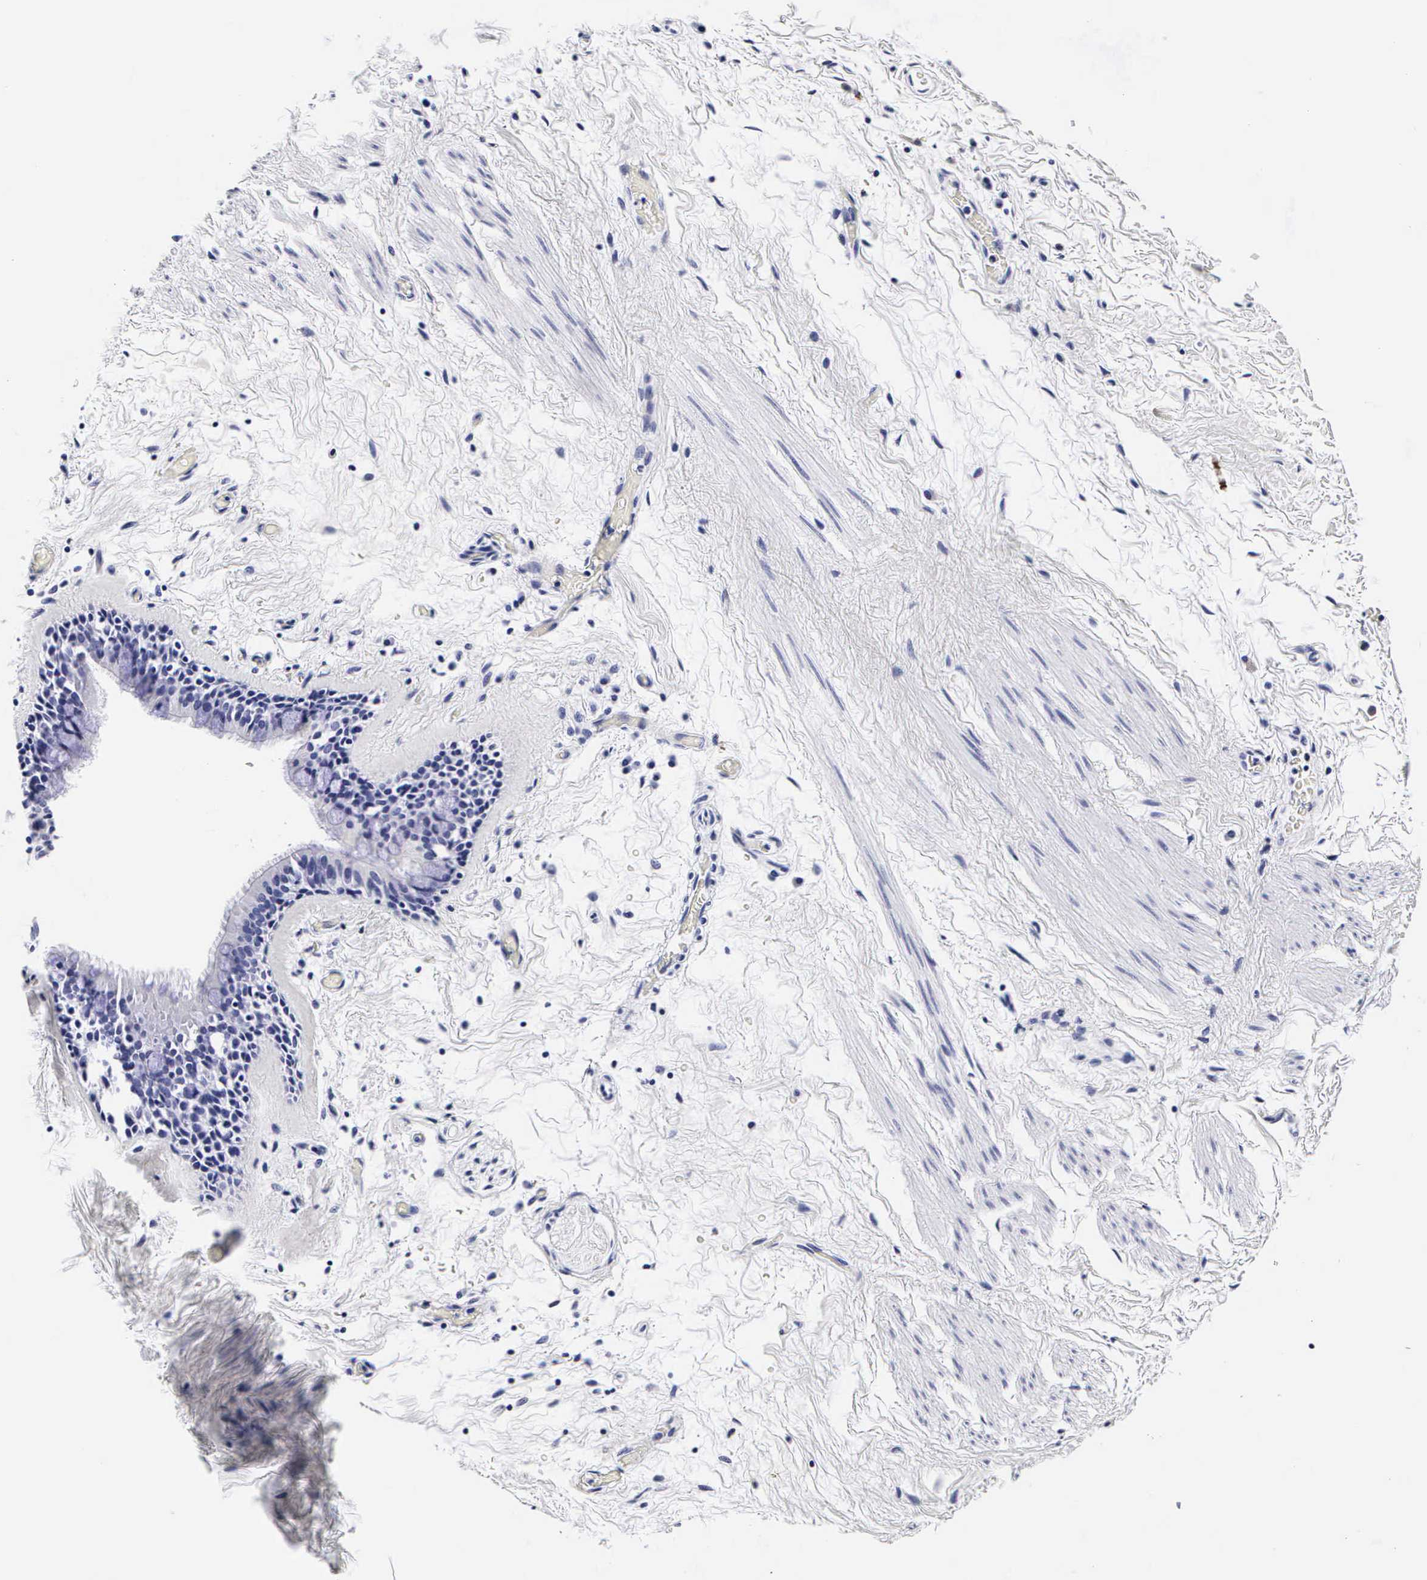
{"staining": {"intensity": "negative", "quantity": "none", "location": "none"}, "tissue": "bronchus", "cell_type": "Respiratory epithelial cells", "image_type": "normal", "snomed": [{"axis": "morphology", "description": "Normal tissue, NOS"}, {"axis": "topography", "description": "Cartilage tissue"}], "caption": "Respiratory epithelial cells are negative for brown protein staining in normal bronchus. (Stains: DAB immunohistochemistry with hematoxylin counter stain, Microscopy: brightfield microscopy at high magnification).", "gene": "RNASE6", "patient": {"sex": "female", "age": 63}}